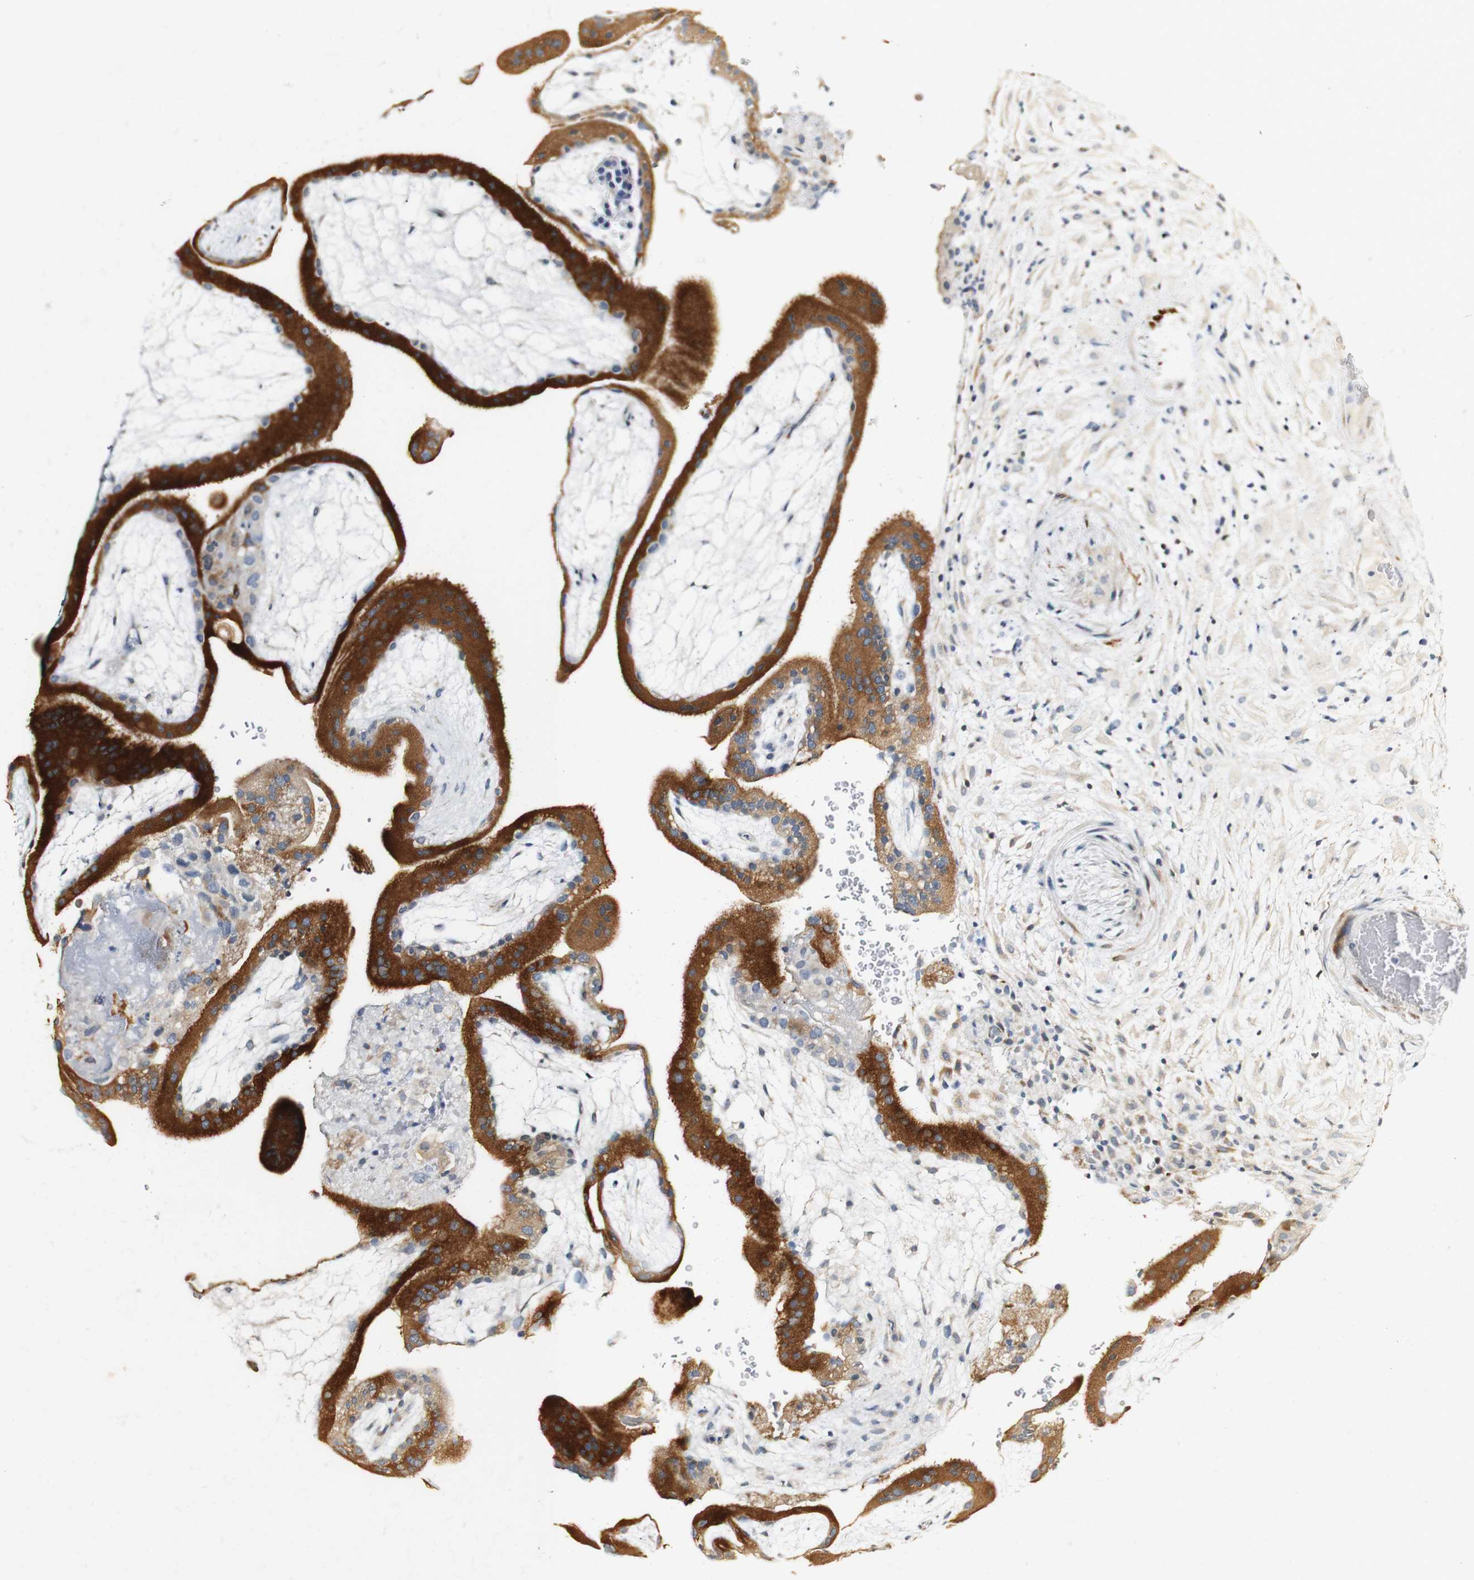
{"staining": {"intensity": "weak", "quantity": "25%-75%", "location": "cytoplasmic/membranous"}, "tissue": "placenta", "cell_type": "Decidual cells", "image_type": "normal", "snomed": [{"axis": "morphology", "description": "Normal tissue, NOS"}, {"axis": "topography", "description": "Placenta"}], "caption": "IHC micrograph of normal placenta stained for a protein (brown), which displays low levels of weak cytoplasmic/membranous positivity in about 25%-75% of decidual cells.", "gene": "FMO3", "patient": {"sex": "female", "age": 19}}